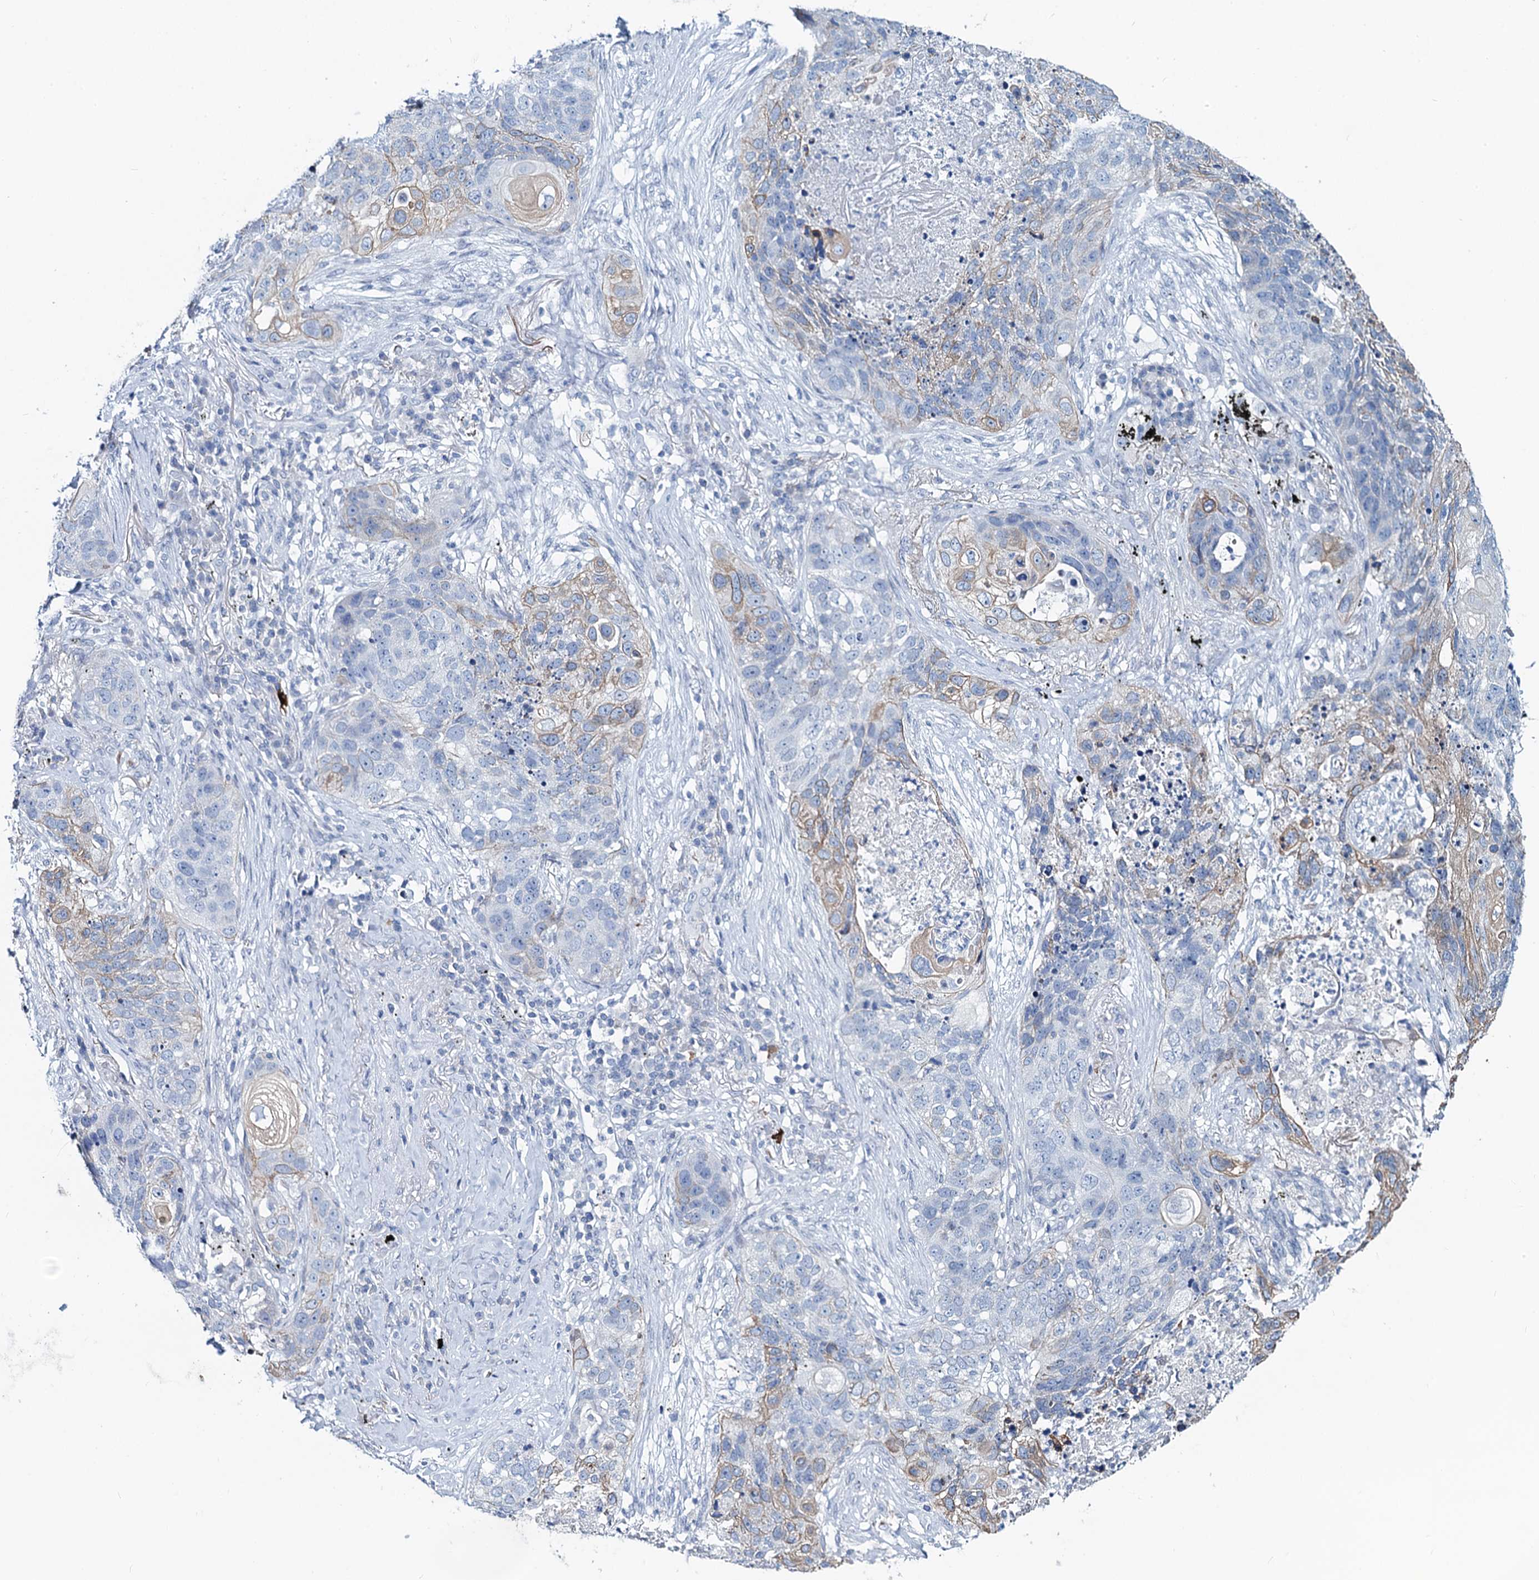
{"staining": {"intensity": "weak", "quantity": "<25%", "location": "cytoplasmic/membranous"}, "tissue": "lung cancer", "cell_type": "Tumor cells", "image_type": "cancer", "snomed": [{"axis": "morphology", "description": "Squamous cell carcinoma, NOS"}, {"axis": "topography", "description": "Lung"}], "caption": "IHC of human lung cancer exhibits no expression in tumor cells.", "gene": "TOX3", "patient": {"sex": "female", "age": 63}}